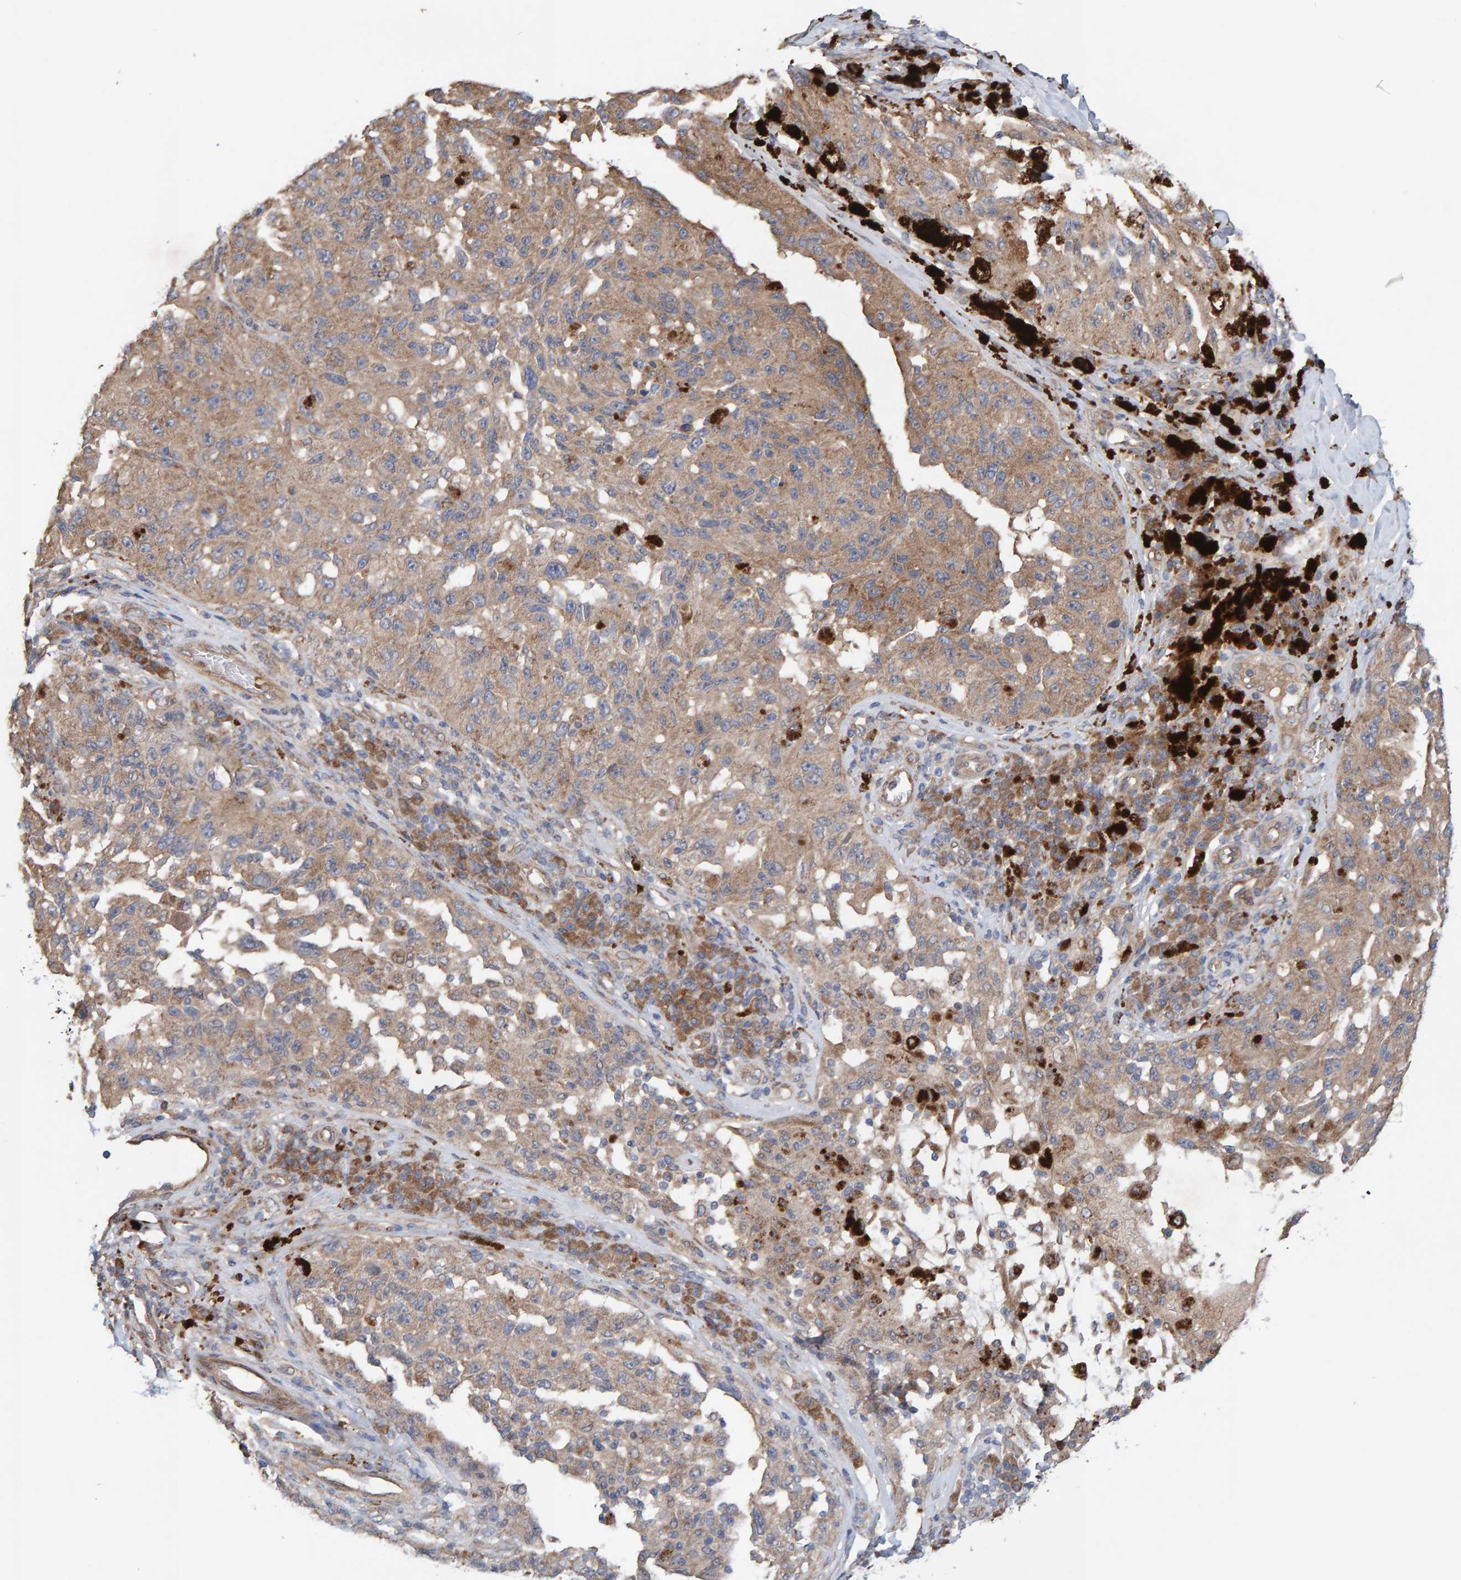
{"staining": {"intensity": "weak", "quantity": ">75%", "location": "cytoplasmic/membranous"}, "tissue": "melanoma", "cell_type": "Tumor cells", "image_type": "cancer", "snomed": [{"axis": "morphology", "description": "Malignant melanoma, NOS"}, {"axis": "topography", "description": "Skin"}], "caption": "Immunohistochemistry of human malignant melanoma displays low levels of weak cytoplasmic/membranous positivity in approximately >75% of tumor cells. (DAB (3,3'-diaminobenzidine) = brown stain, brightfield microscopy at high magnification).", "gene": "LRSAM1", "patient": {"sex": "female", "age": 73}}